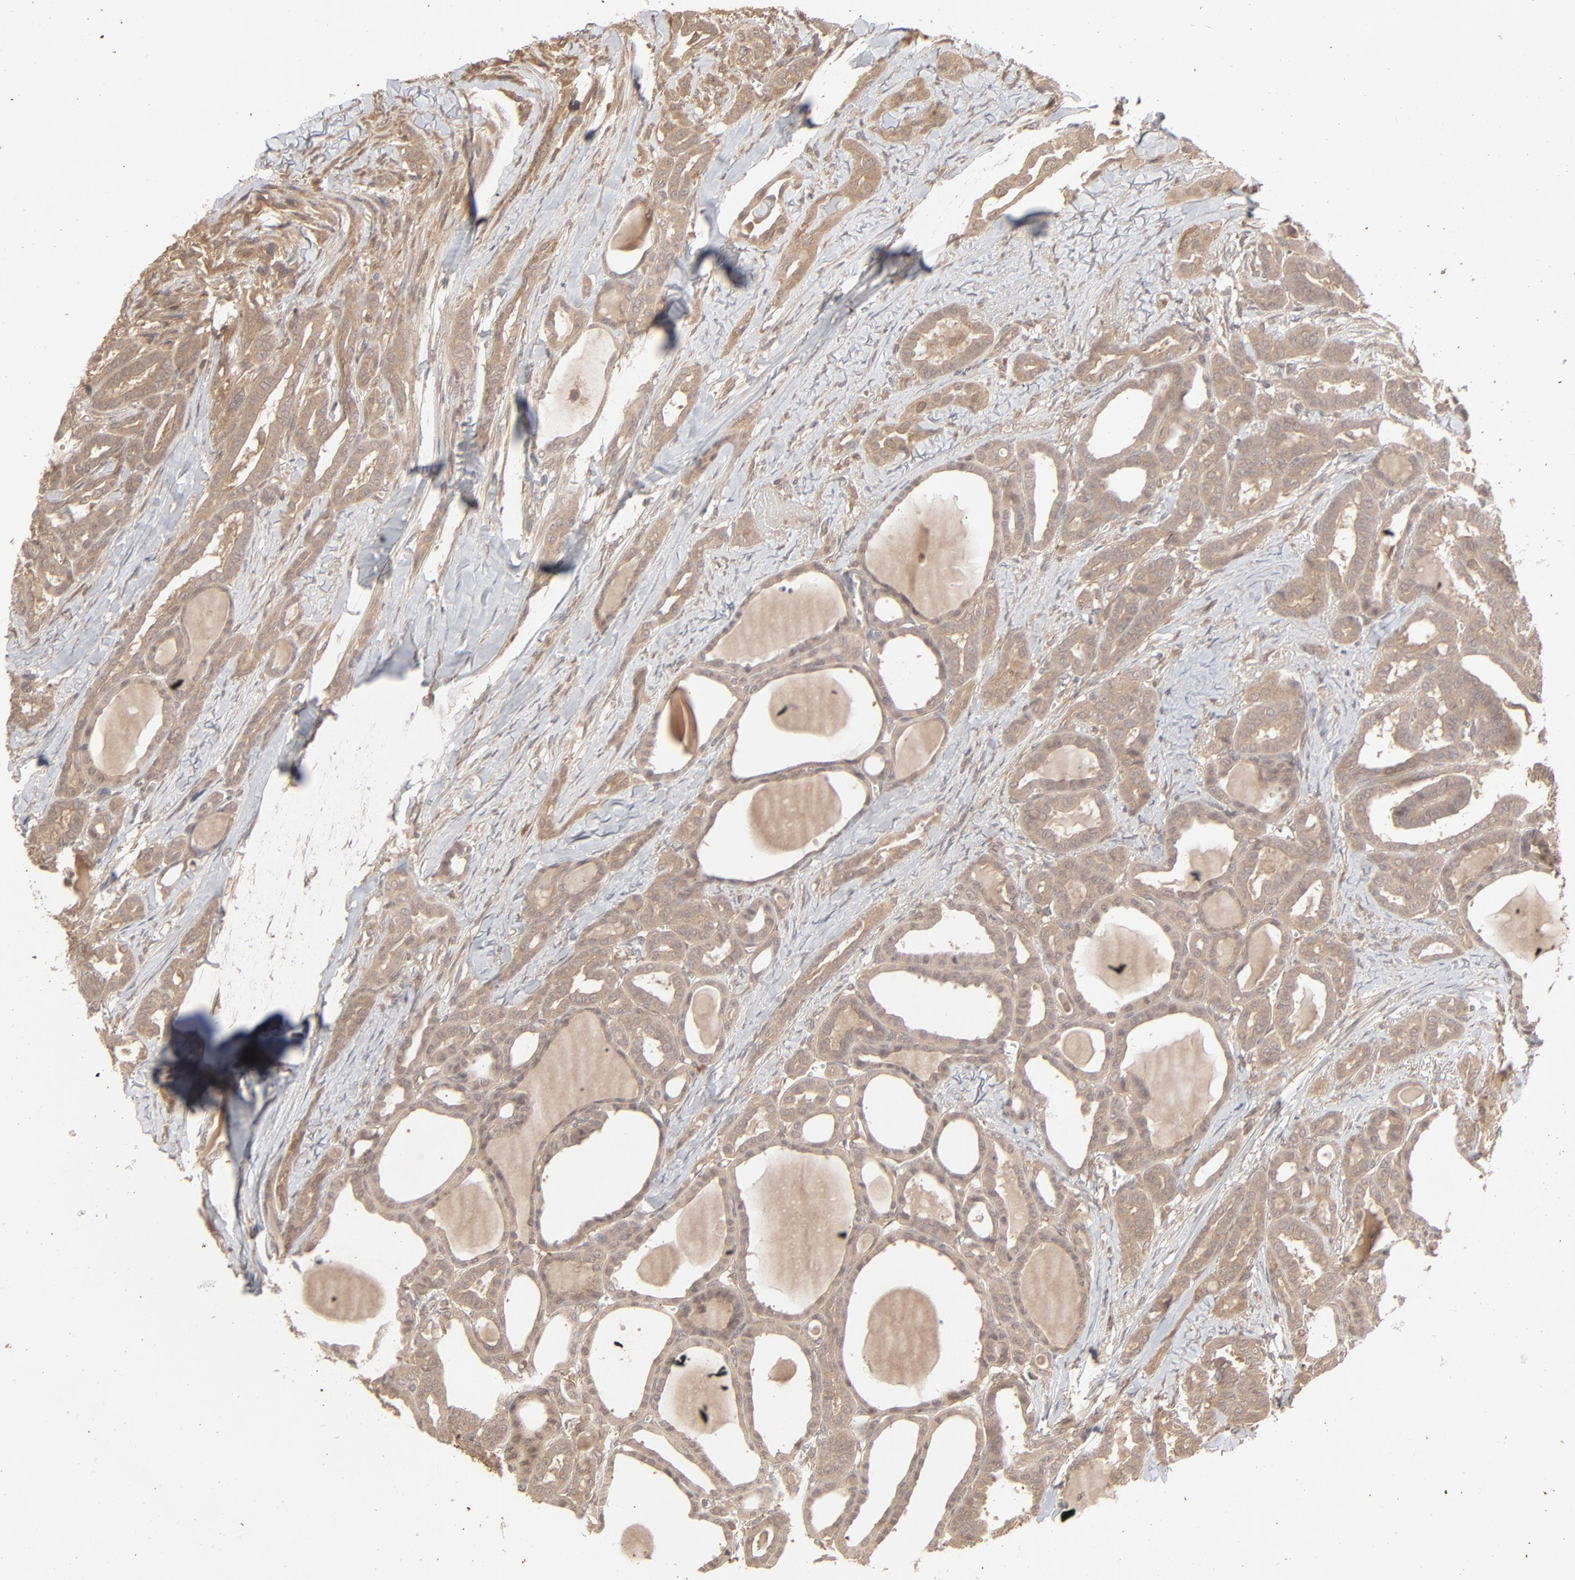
{"staining": {"intensity": "weak", "quantity": ">75%", "location": "cytoplasmic/membranous"}, "tissue": "thyroid cancer", "cell_type": "Tumor cells", "image_type": "cancer", "snomed": [{"axis": "morphology", "description": "Carcinoma, NOS"}, {"axis": "topography", "description": "Thyroid gland"}], "caption": "The immunohistochemical stain highlights weak cytoplasmic/membranous staining in tumor cells of thyroid carcinoma tissue.", "gene": "SCFD1", "patient": {"sex": "female", "age": 91}}